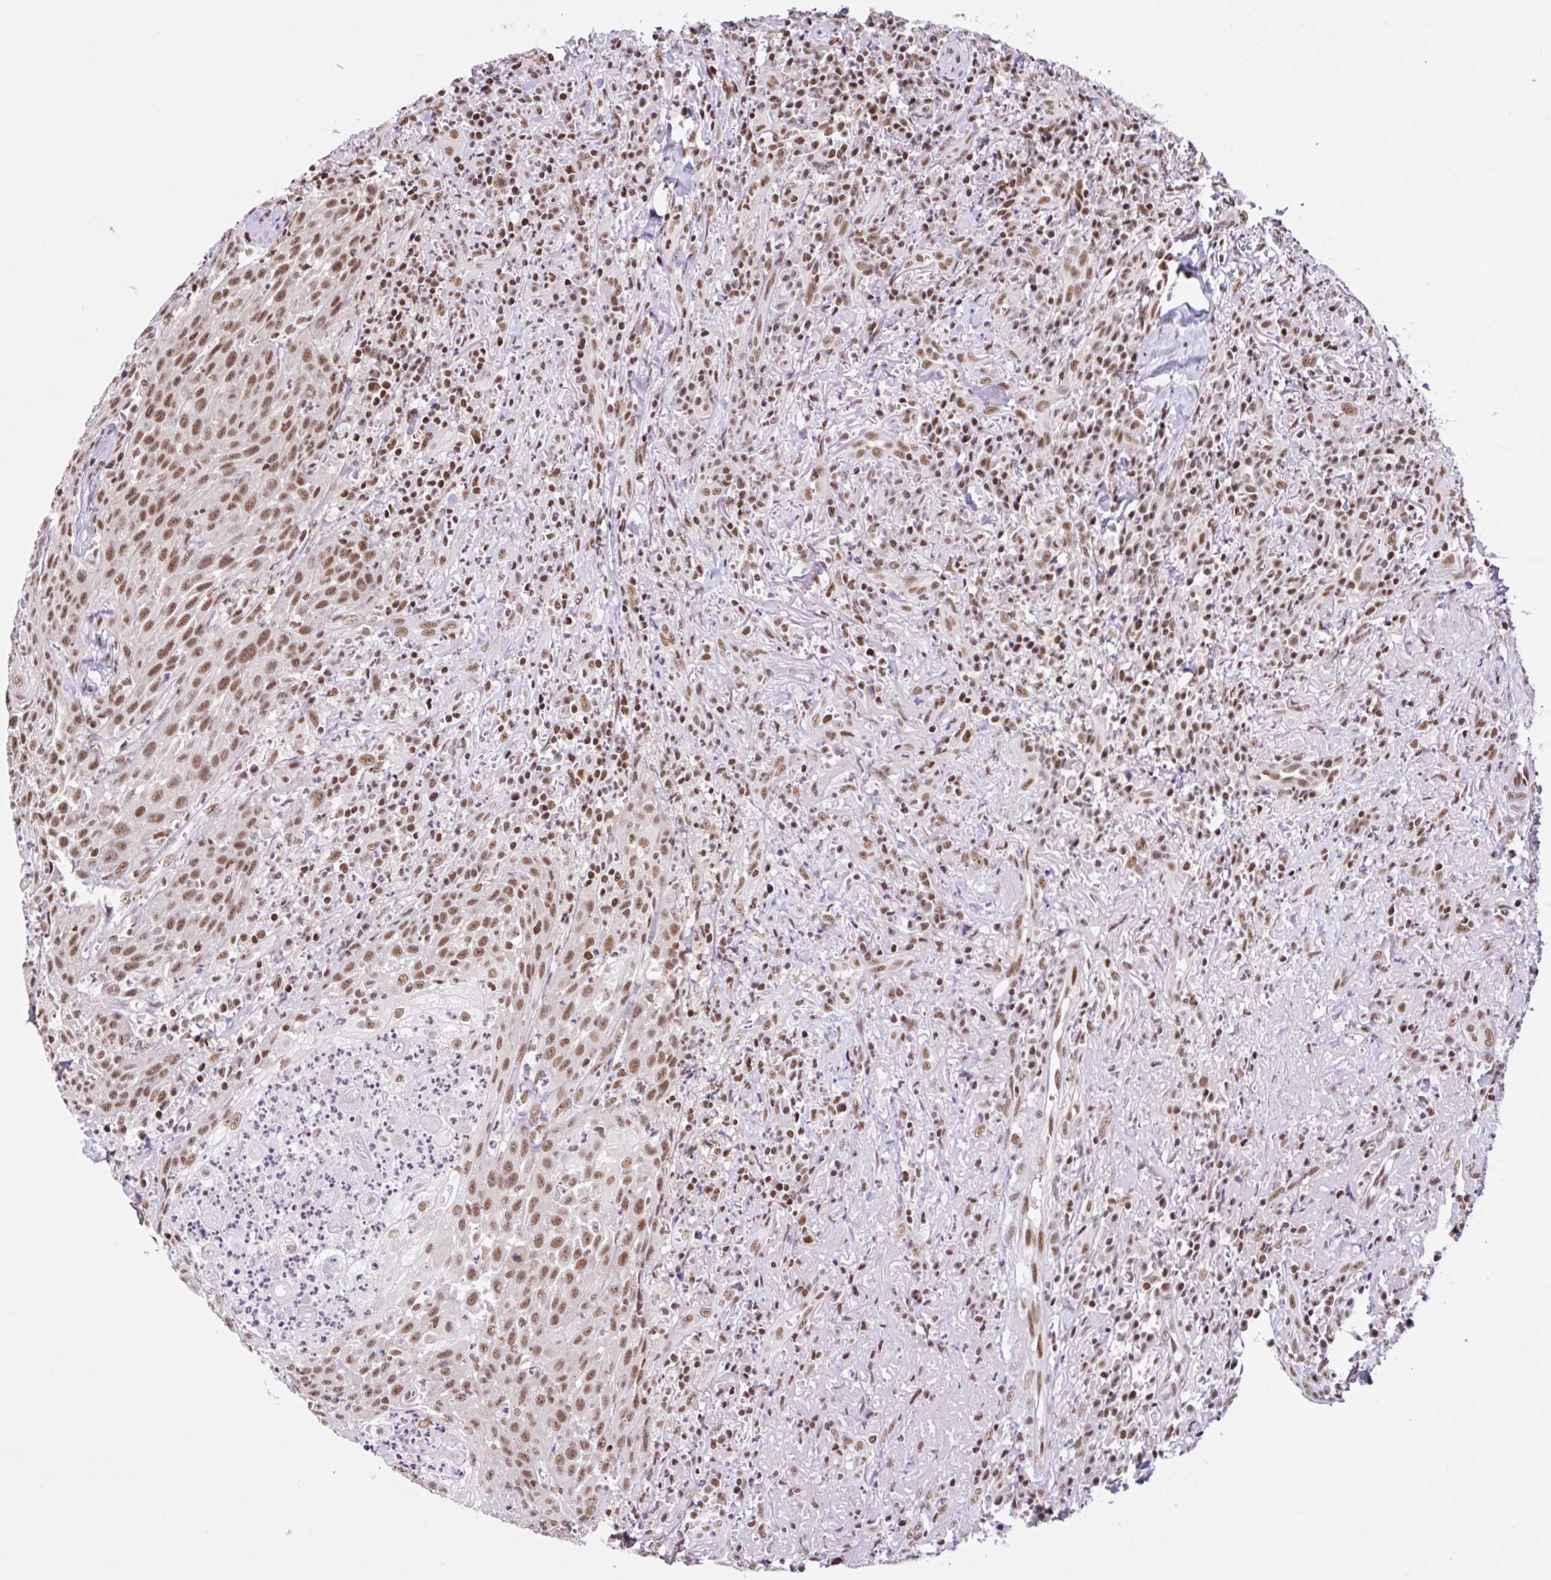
{"staining": {"intensity": "moderate", "quantity": ">75%", "location": "nuclear"}, "tissue": "head and neck cancer", "cell_type": "Tumor cells", "image_type": "cancer", "snomed": [{"axis": "morphology", "description": "Normal tissue, NOS"}, {"axis": "morphology", "description": "Squamous cell carcinoma, NOS"}, {"axis": "topography", "description": "Oral tissue"}, {"axis": "topography", "description": "Head-Neck"}], "caption": "Moderate nuclear staining is appreciated in approximately >75% of tumor cells in head and neck cancer.", "gene": "CCDC12", "patient": {"sex": "female", "age": 70}}